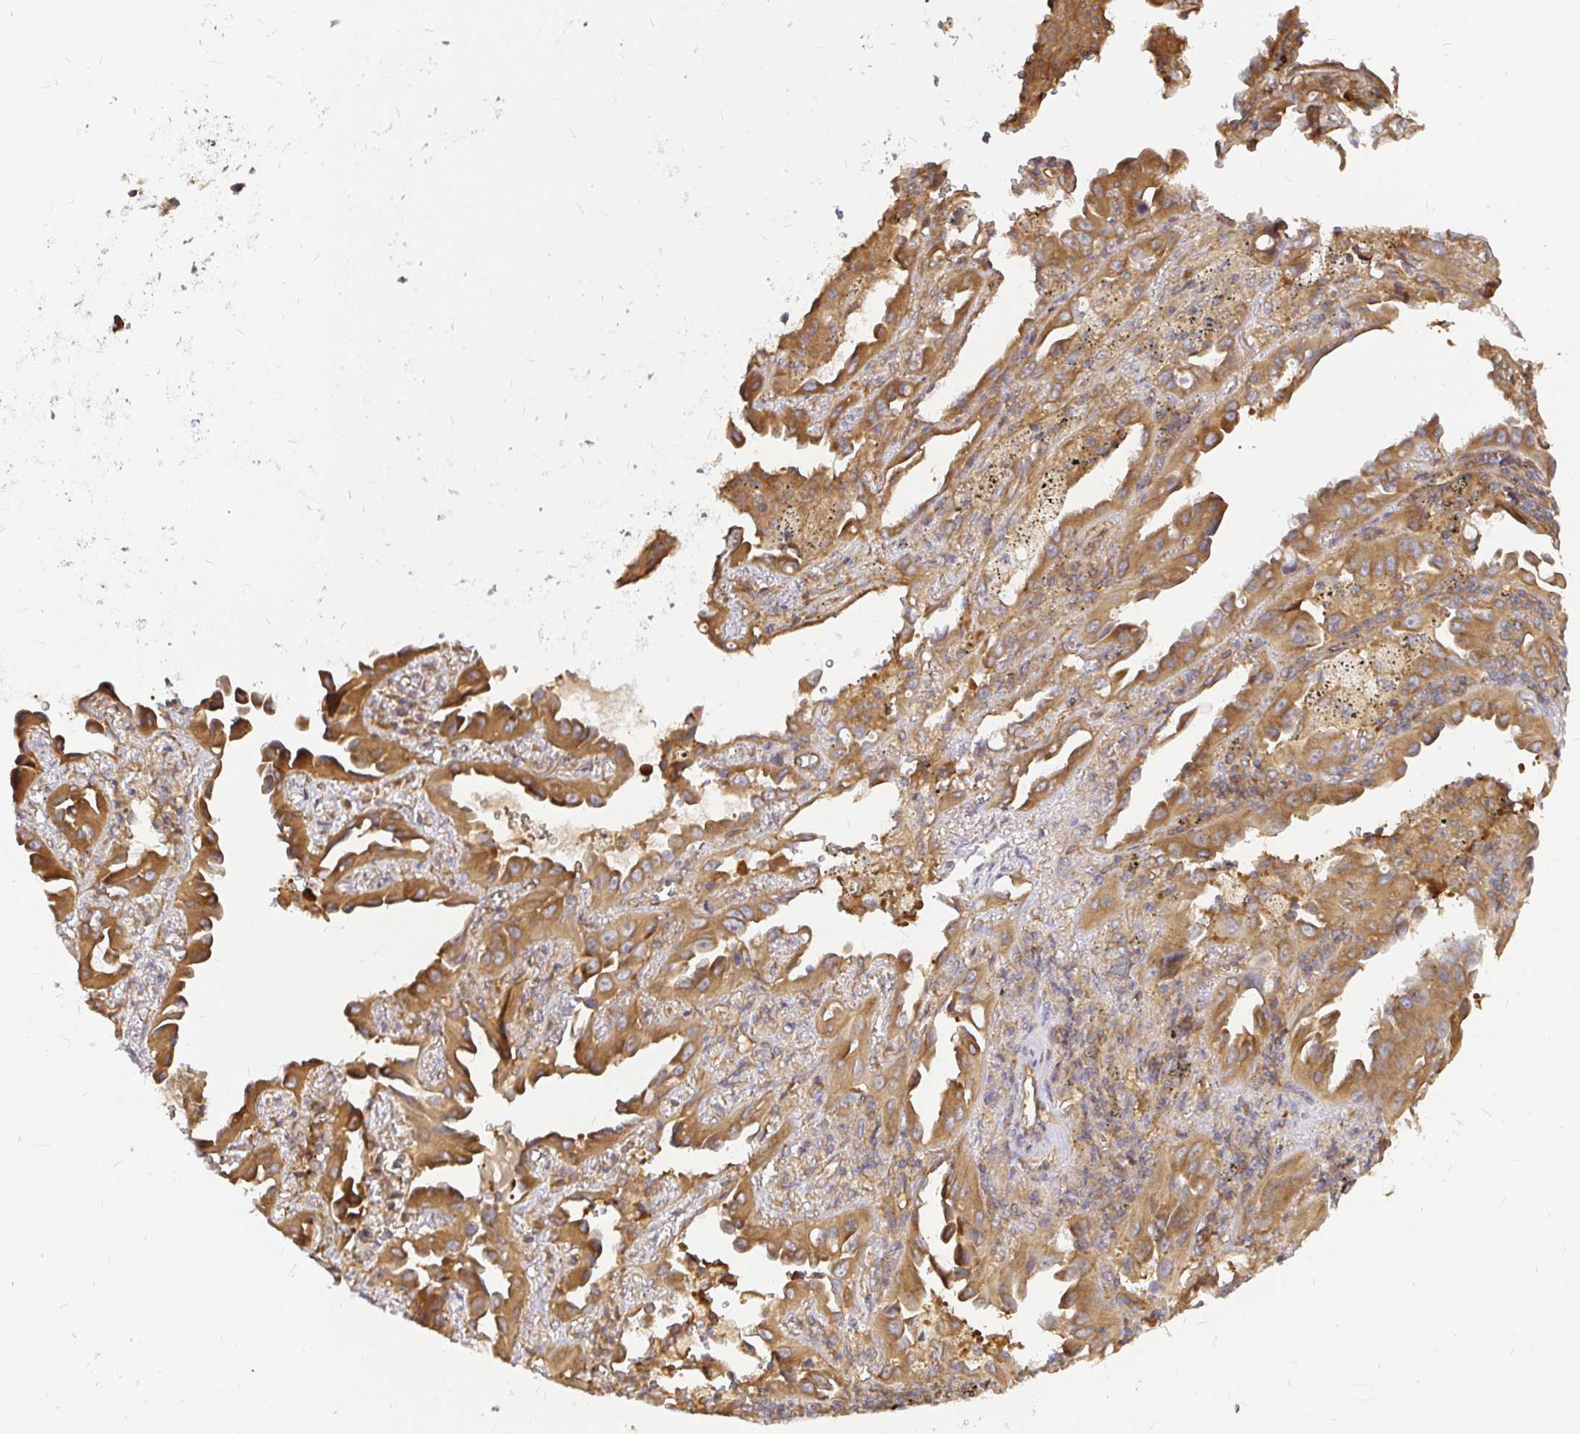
{"staining": {"intensity": "moderate", "quantity": ">75%", "location": "cytoplasmic/membranous"}, "tissue": "lung cancer", "cell_type": "Tumor cells", "image_type": "cancer", "snomed": [{"axis": "morphology", "description": "Adenocarcinoma, NOS"}, {"axis": "topography", "description": "Lung"}], "caption": "Immunohistochemistry (DAB (3,3'-diaminobenzidine)) staining of adenocarcinoma (lung) displays moderate cytoplasmic/membranous protein expression in approximately >75% of tumor cells.", "gene": "KIF5B", "patient": {"sex": "male", "age": 68}}